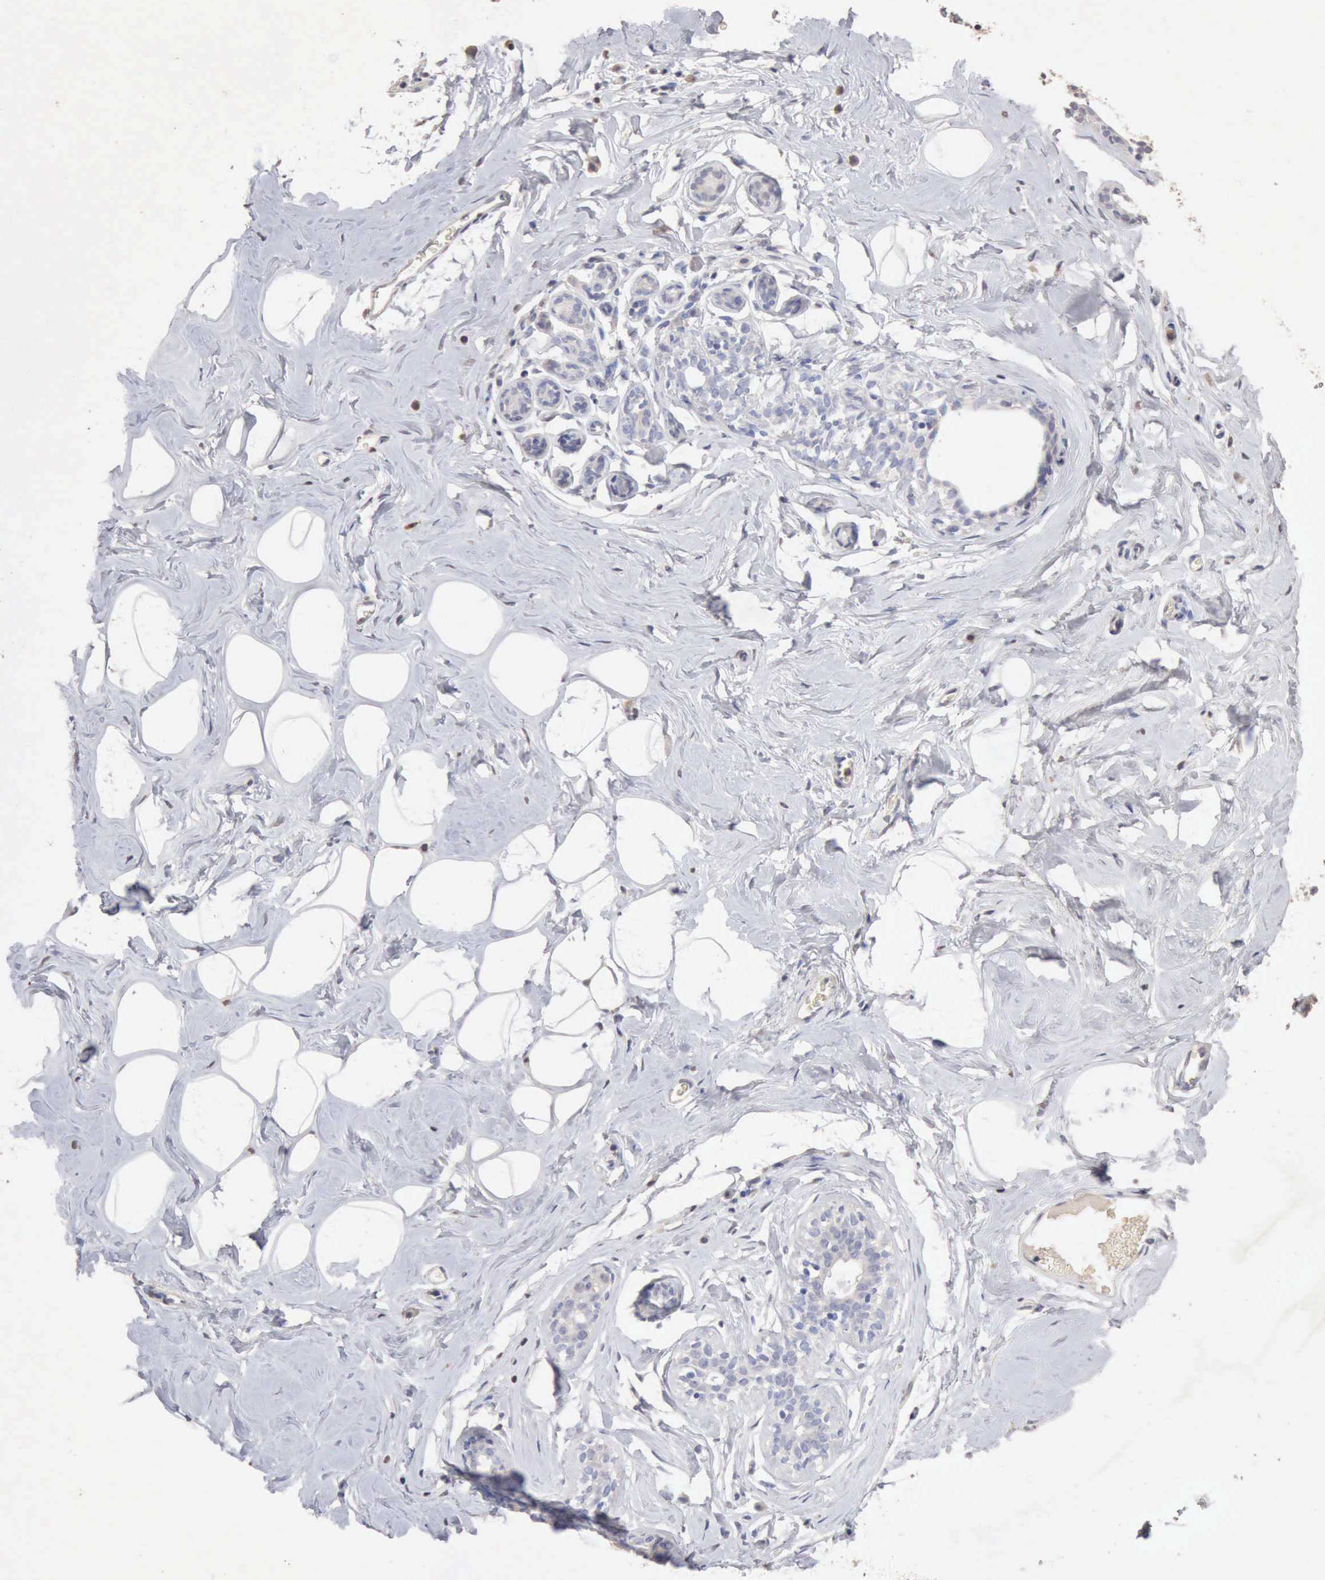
{"staining": {"intensity": "negative", "quantity": "none", "location": "none"}, "tissue": "breast", "cell_type": "Adipocytes", "image_type": "normal", "snomed": [{"axis": "morphology", "description": "Normal tissue, NOS"}, {"axis": "morphology", "description": "Fibrosis, NOS"}, {"axis": "topography", "description": "Breast"}], "caption": "Immunohistochemistry (IHC) of normal human breast displays no staining in adipocytes.", "gene": "KRT6B", "patient": {"sex": "female", "age": 39}}